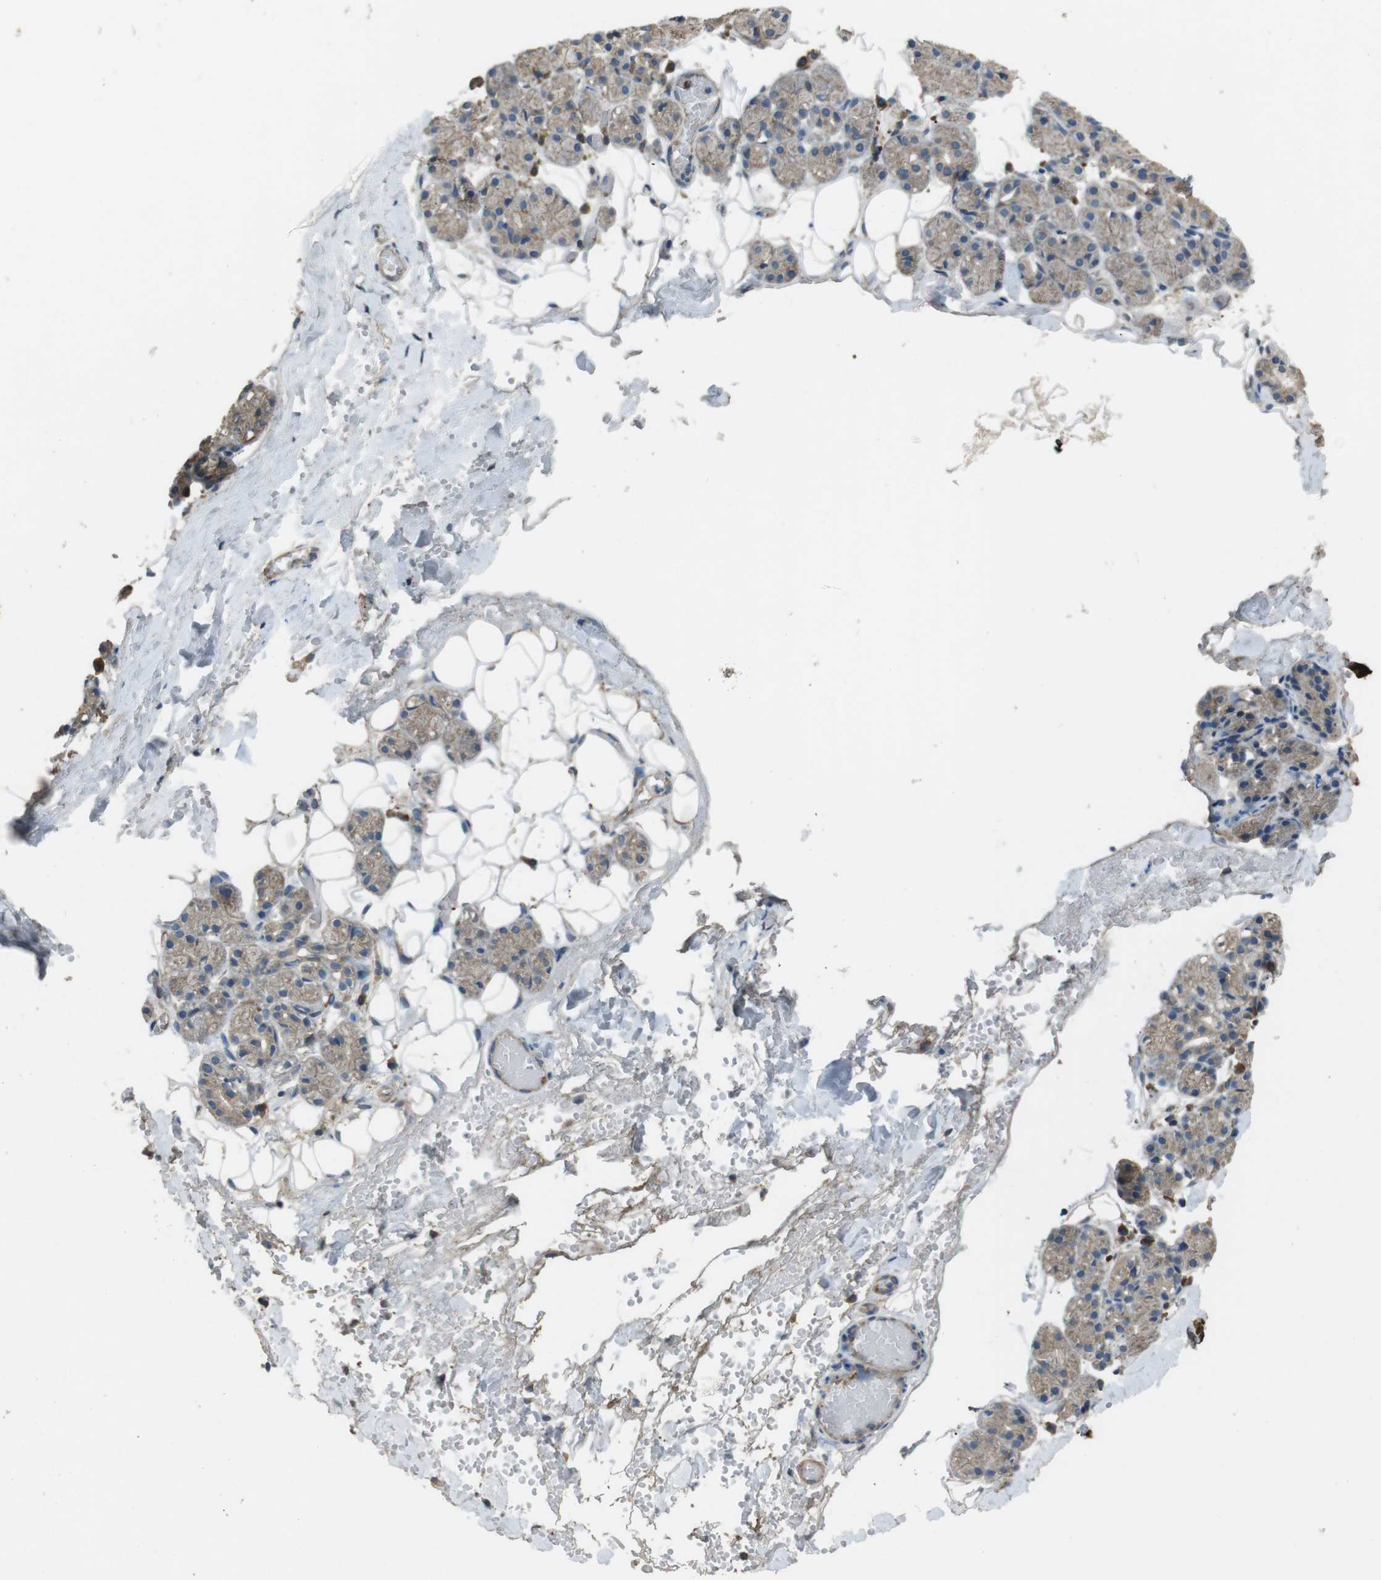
{"staining": {"intensity": "weak", "quantity": "25%-75%", "location": "cytoplasmic/membranous"}, "tissue": "salivary gland", "cell_type": "Glandular cells", "image_type": "normal", "snomed": [{"axis": "morphology", "description": "Normal tissue, NOS"}, {"axis": "topography", "description": "Salivary gland"}], "caption": "Immunohistochemistry micrograph of benign salivary gland: human salivary gland stained using IHC shows low levels of weak protein expression localized specifically in the cytoplasmic/membranous of glandular cells, appearing as a cytoplasmic/membranous brown color.", "gene": "FUT2", "patient": {"sex": "male", "age": 63}}